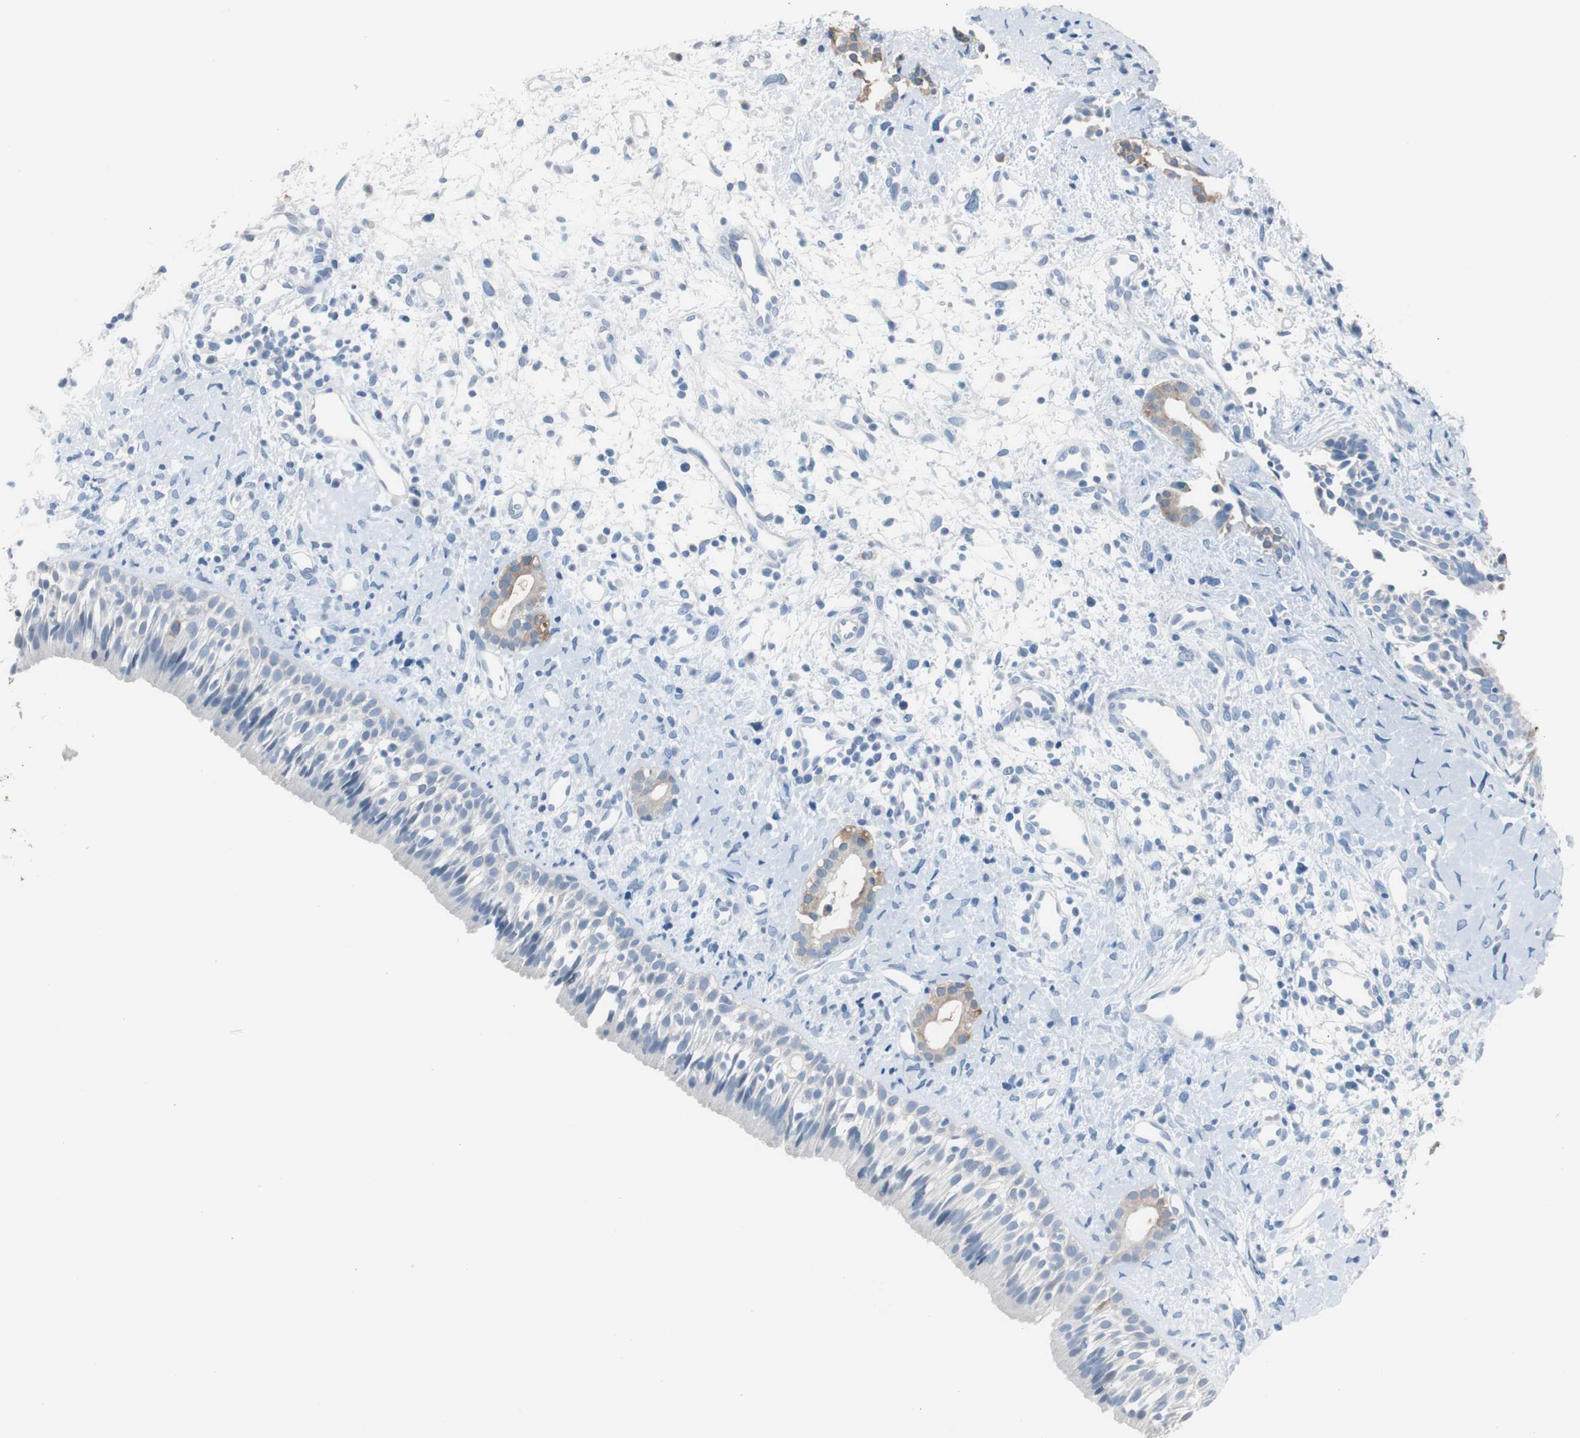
{"staining": {"intensity": "negative", "quantity": "none", "location": "none"}, "tissue": "nasopharynx", "cell_type": "Respiratory epithelial cells", "image_type": "normal", "snomed": [{"axis": "morphology", "description": "Normal tissue, NOS"}, {"axis": "topography", "description": "Nasopharynx"}], "caption": "This is a histopathology image of immunohistochemistry staining of normal nasopharynx, which shows no positivity in respiratory epithelial cells. Brightfield microscopy of IHC stained with DAB (3,3'-diaminobenzidine) (brown) and hematoxylin (blue), captured at high magnification.", "gene": "S100A7A", "patient": {"sex": "male", "age": 22}}